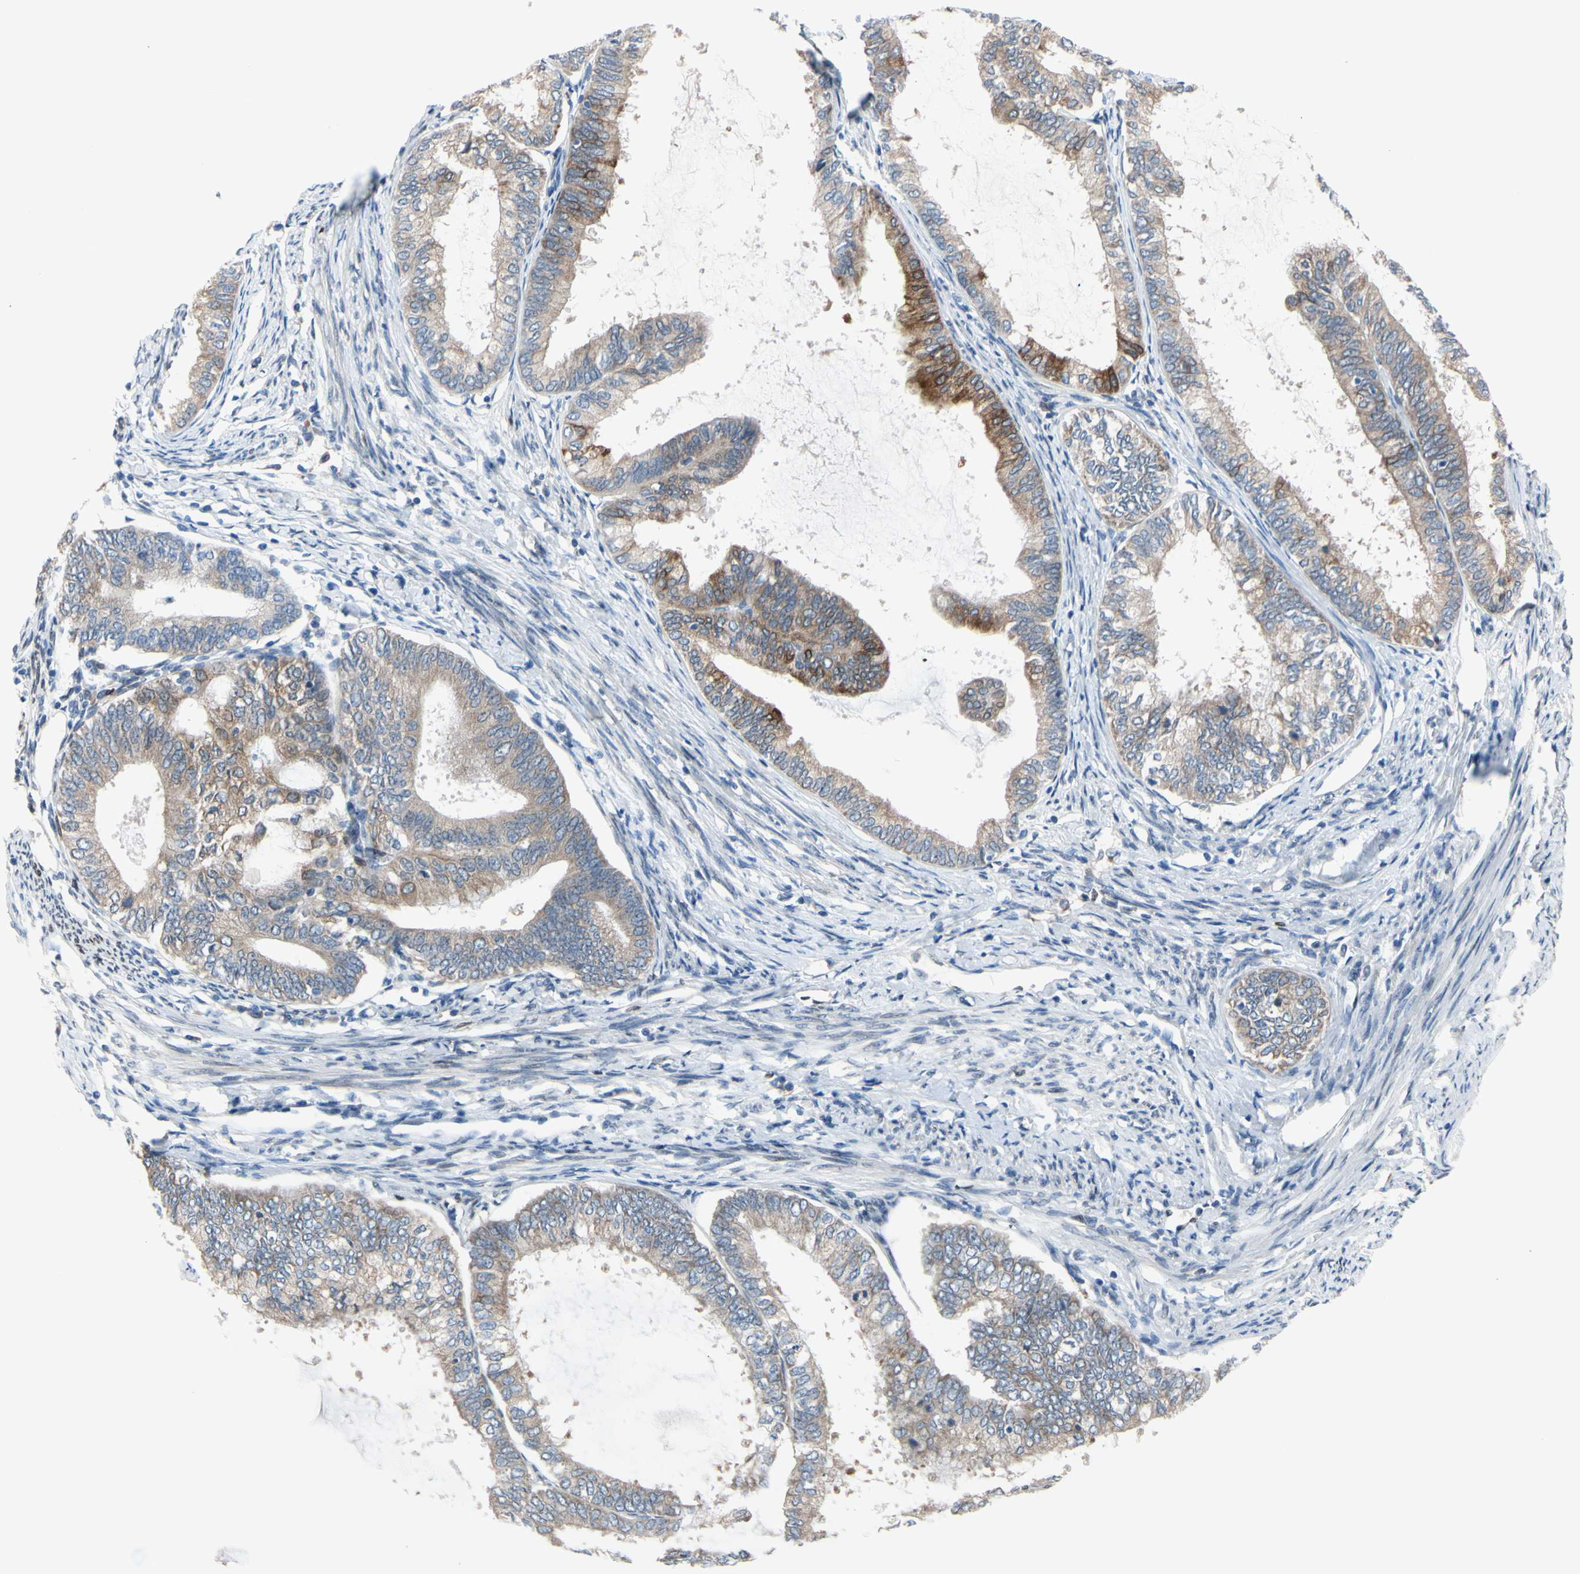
{"staining": {"intensity": "weak", "quantity": ">75%", "location": "cytoplasmic/membranous"}, "tissue": "endometrial cancer", "cell_type": "Tumor cells", "image_type": "cancer", "snomed": [{"axis": "morphology", "description": "Adenocarcinoma, NOS"}, {"axis": "topography", "description": "Endometrium"}], "caption": "Protein expression analysis of human endometrial cancer (adenocarcinoma) reveals weak cytoplasmic/membranous staining in approximately >75% of tumor cells.", "gene": "PRXL2A", "patient": {"sex": "female", "age": 86}}